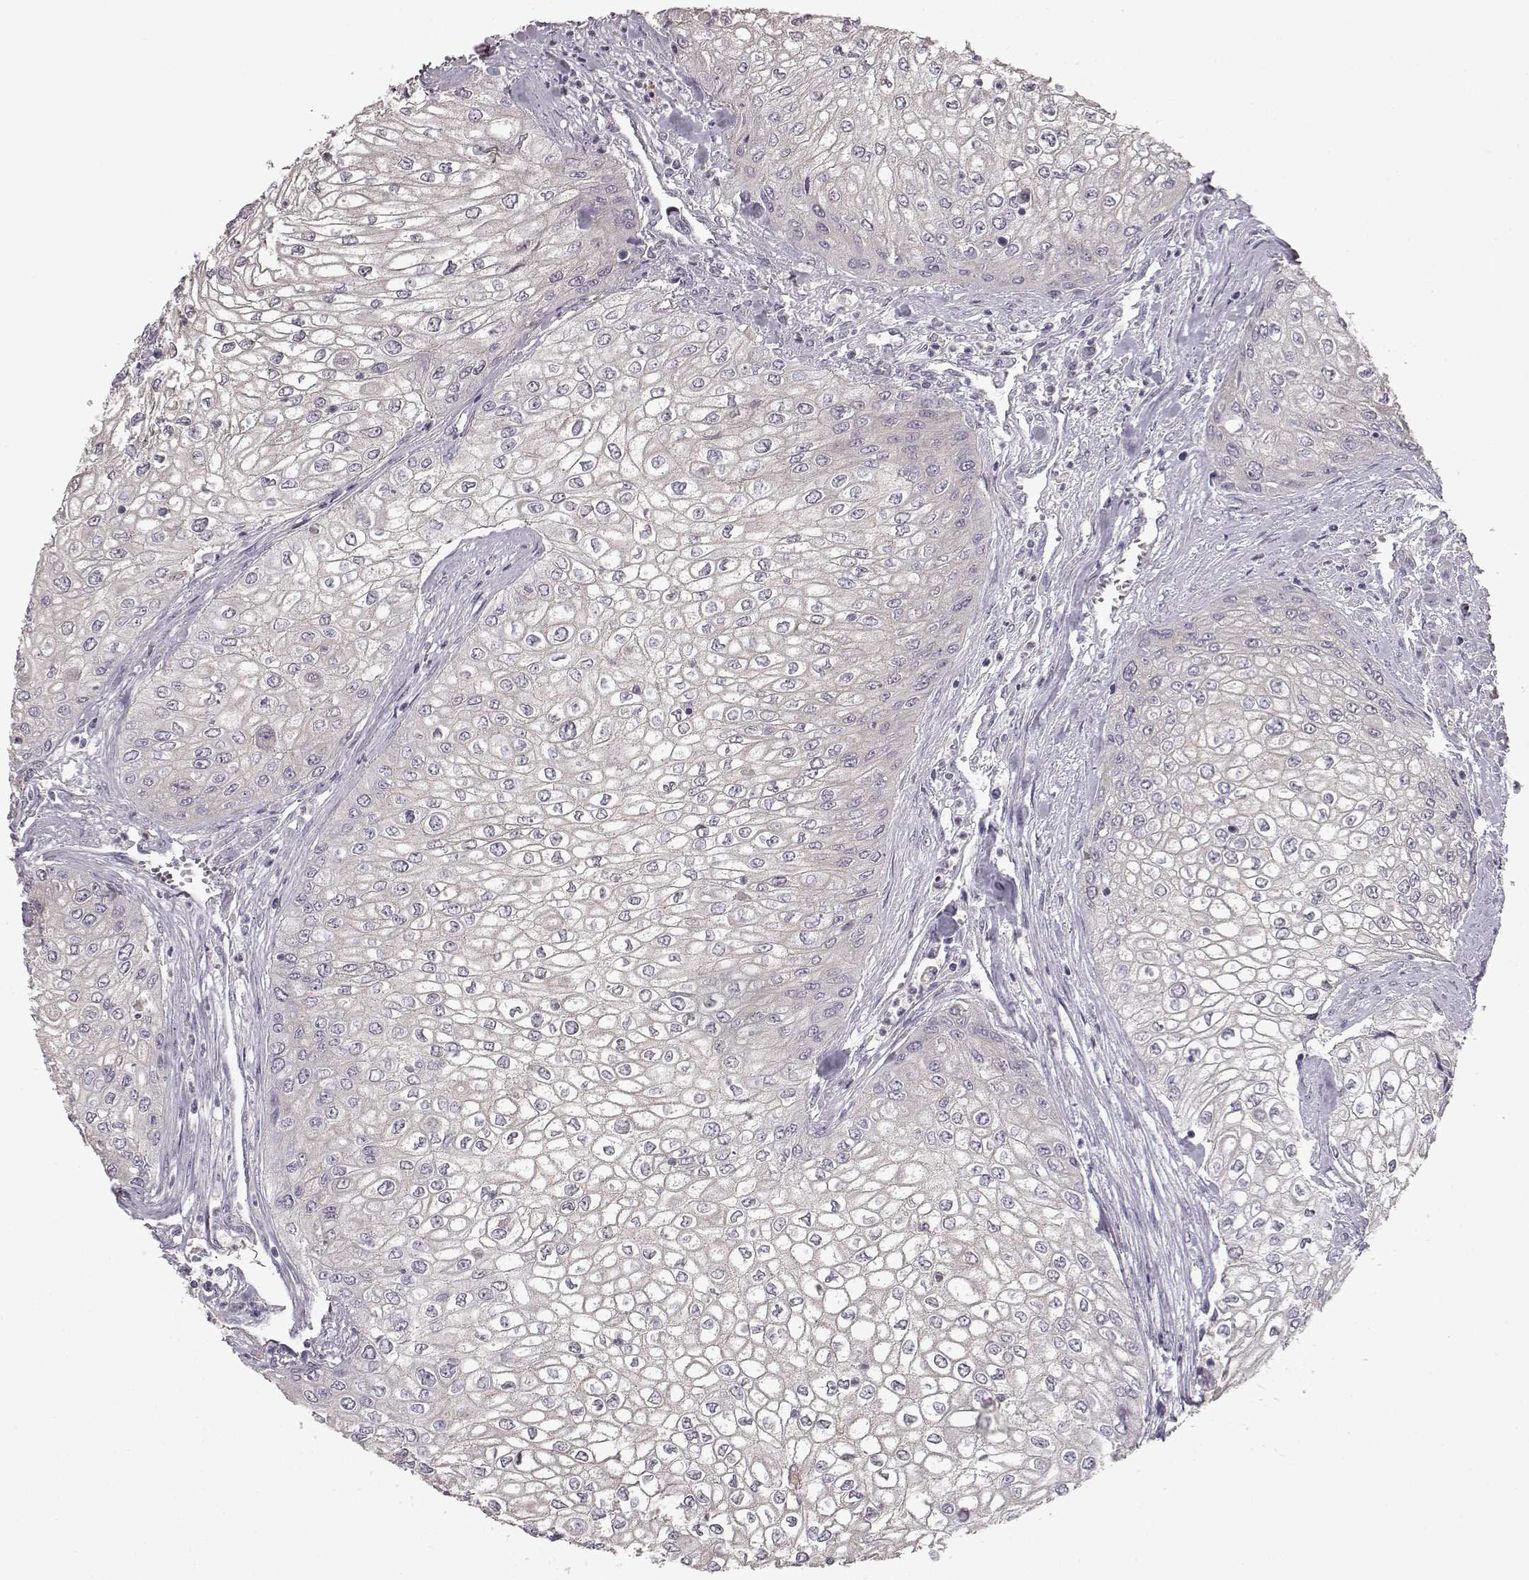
{"staining": {"intensity": "negative", "quantity": "none", "location": "none"}, "tissue": "urothelial cancer", "cell_type": "Tumor cells", "image_type": "cancer", "snomed": [{"axis": "morphology", "description": "Urothelial carcinoma, High grade"}, {"axis": "topography", "description": "Urinary bladder"}], "caption": "The micrograph reveals no significant expression in tumor cells of urothelial carcinoma (high-grade). (DAB (3,3'-diaminobenzidine) immunohistochemistry (IHC) visualized using brightfield microscopy, high magnification).", "gene": "GHR", "patient": {"sex": "male", "age": 62}}